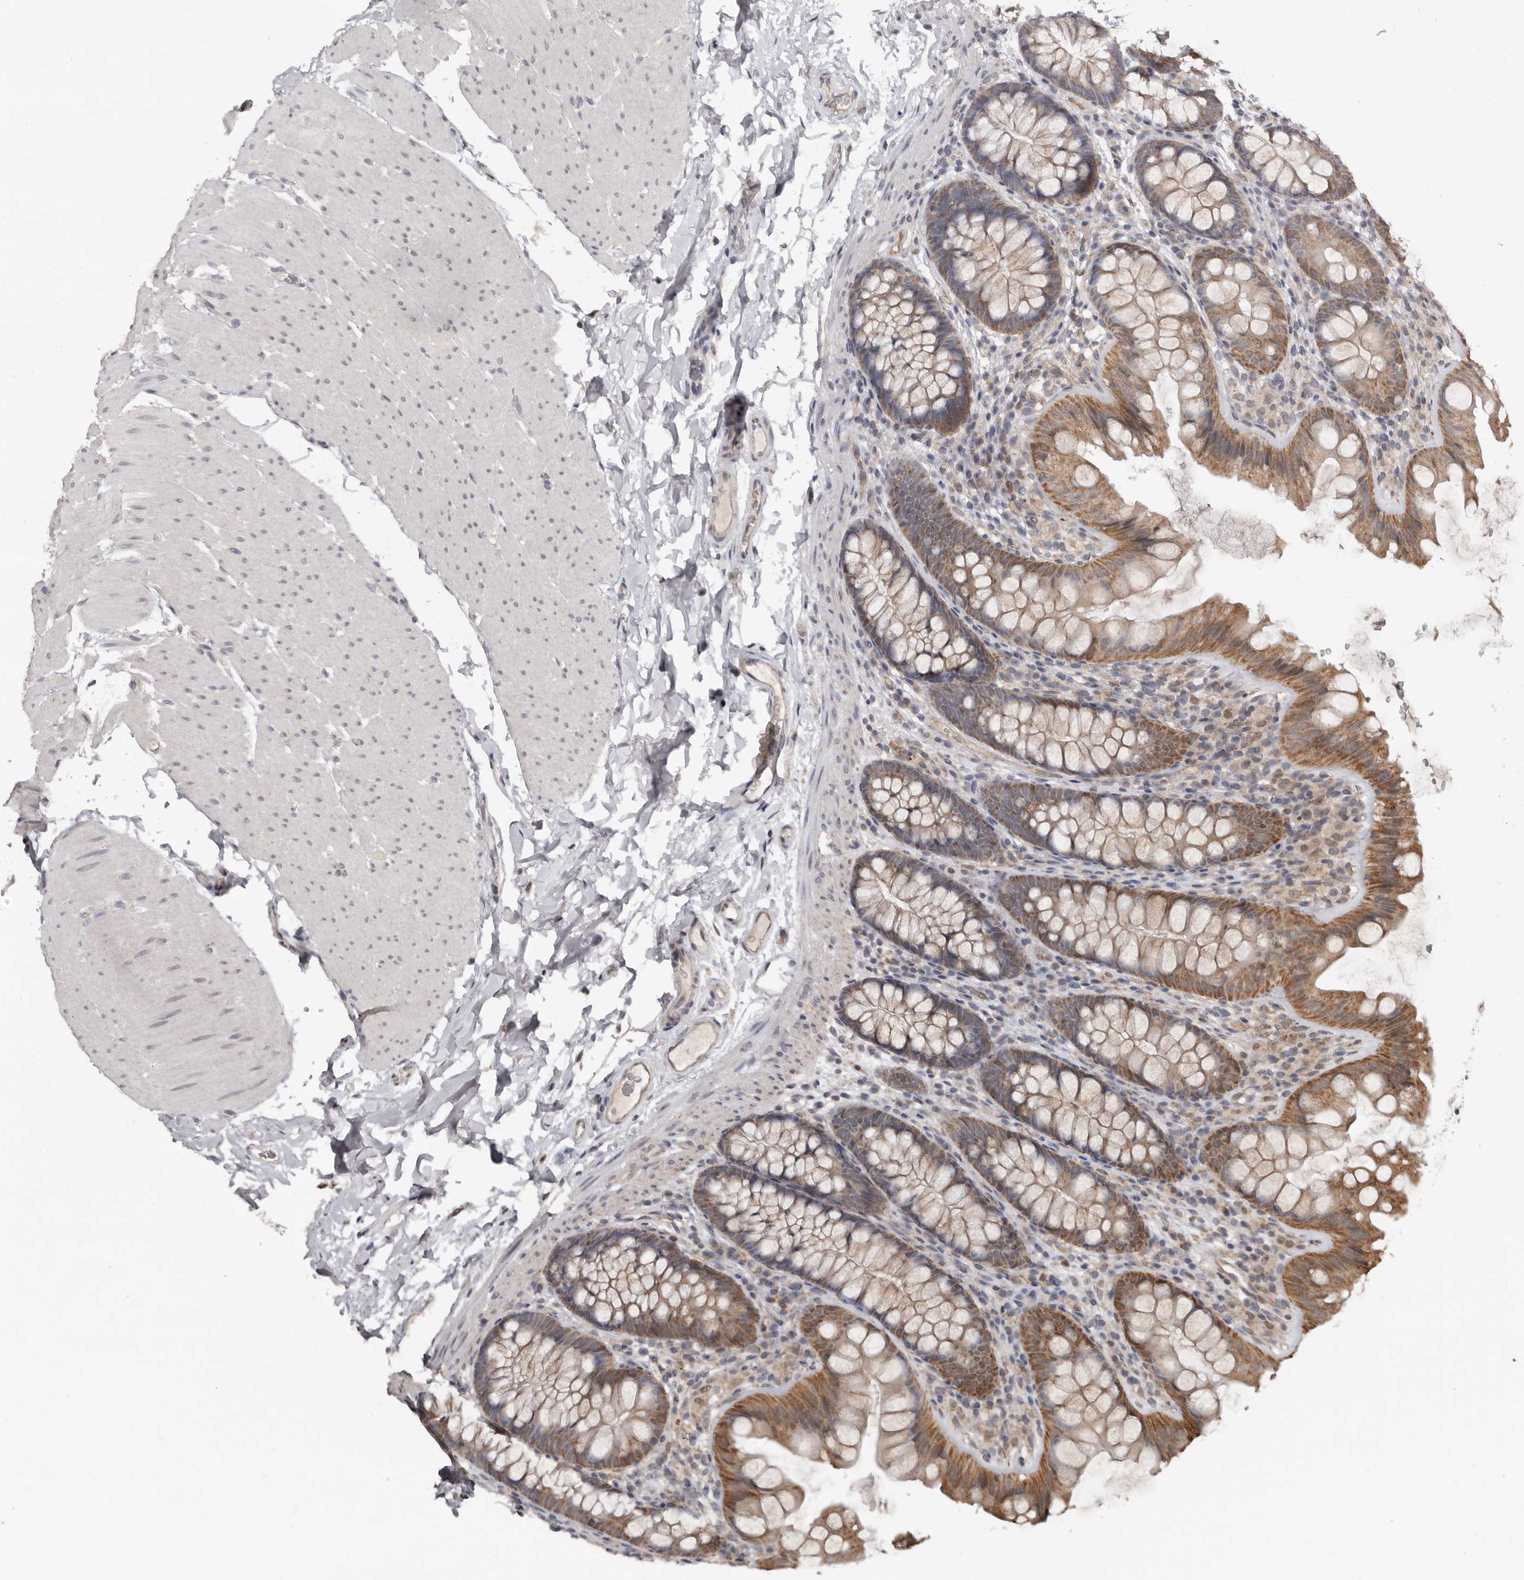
{"staining": {"intensity": "weak", "quantity": "25%-75%", "location": "cytoplasmic/membranous"}, "tissue": "colon", "cell_type": "Endothelial cells", "image_type": "normal", "snomed": [{"axis": "morphology", "description": "Normal tissue, NOS"}, {"axis": "topography", "description": "Colon"}], "caption": "Colon stained with DAB immunohistochemistry (IHC) shows low levels of weak cytoplasmic/membranous staining in about 25%-75% of endothelial cells.", "gene": "MOGAT2", "patient": {"sex": "female", "age": 62}}